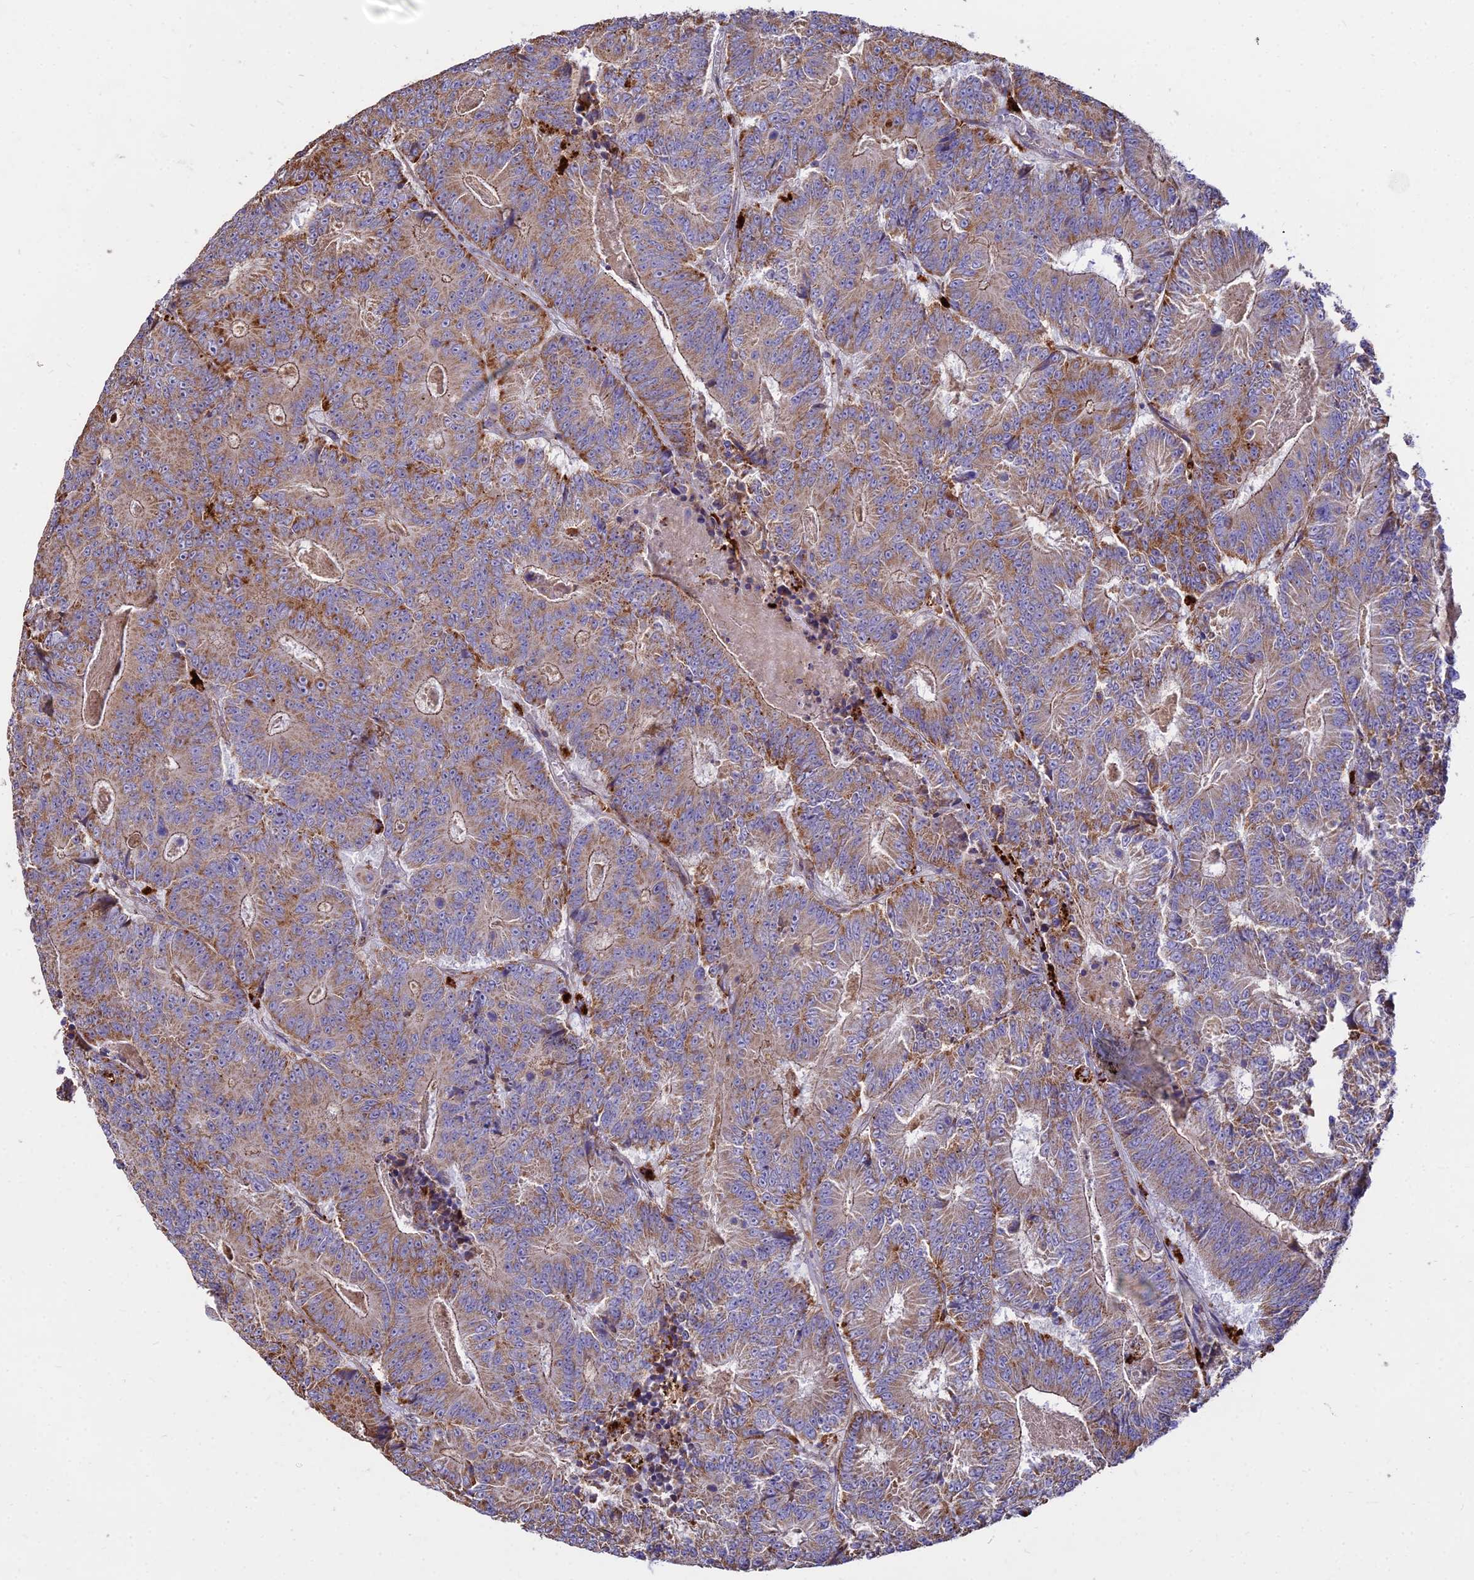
{"staining": {"intensity": "moderate", "quantity": ">75%", "location": "cytoplasmic/membranous"}, "tissue": "colorectal cancer", "cell_type": "Tumor cells", "image_type": "cancer", "snomed": [{"axis": "morphology", "description": "Adenocarcinoma, NOS"}, {"axis": "topography", "description": "Colon"}], "caption": "Immunohistochemistry (IHC) (DAB) staining of human colorectal adenocarcinoma displays moderate cytoplasmic/membranous protein expression in approximately >75% of tumor cells. (DAB = brown stain, brightfield microscopy at high magnification).", "gene": "PNLIPRP3", "patient": {"sex": "male", "age": 83}}